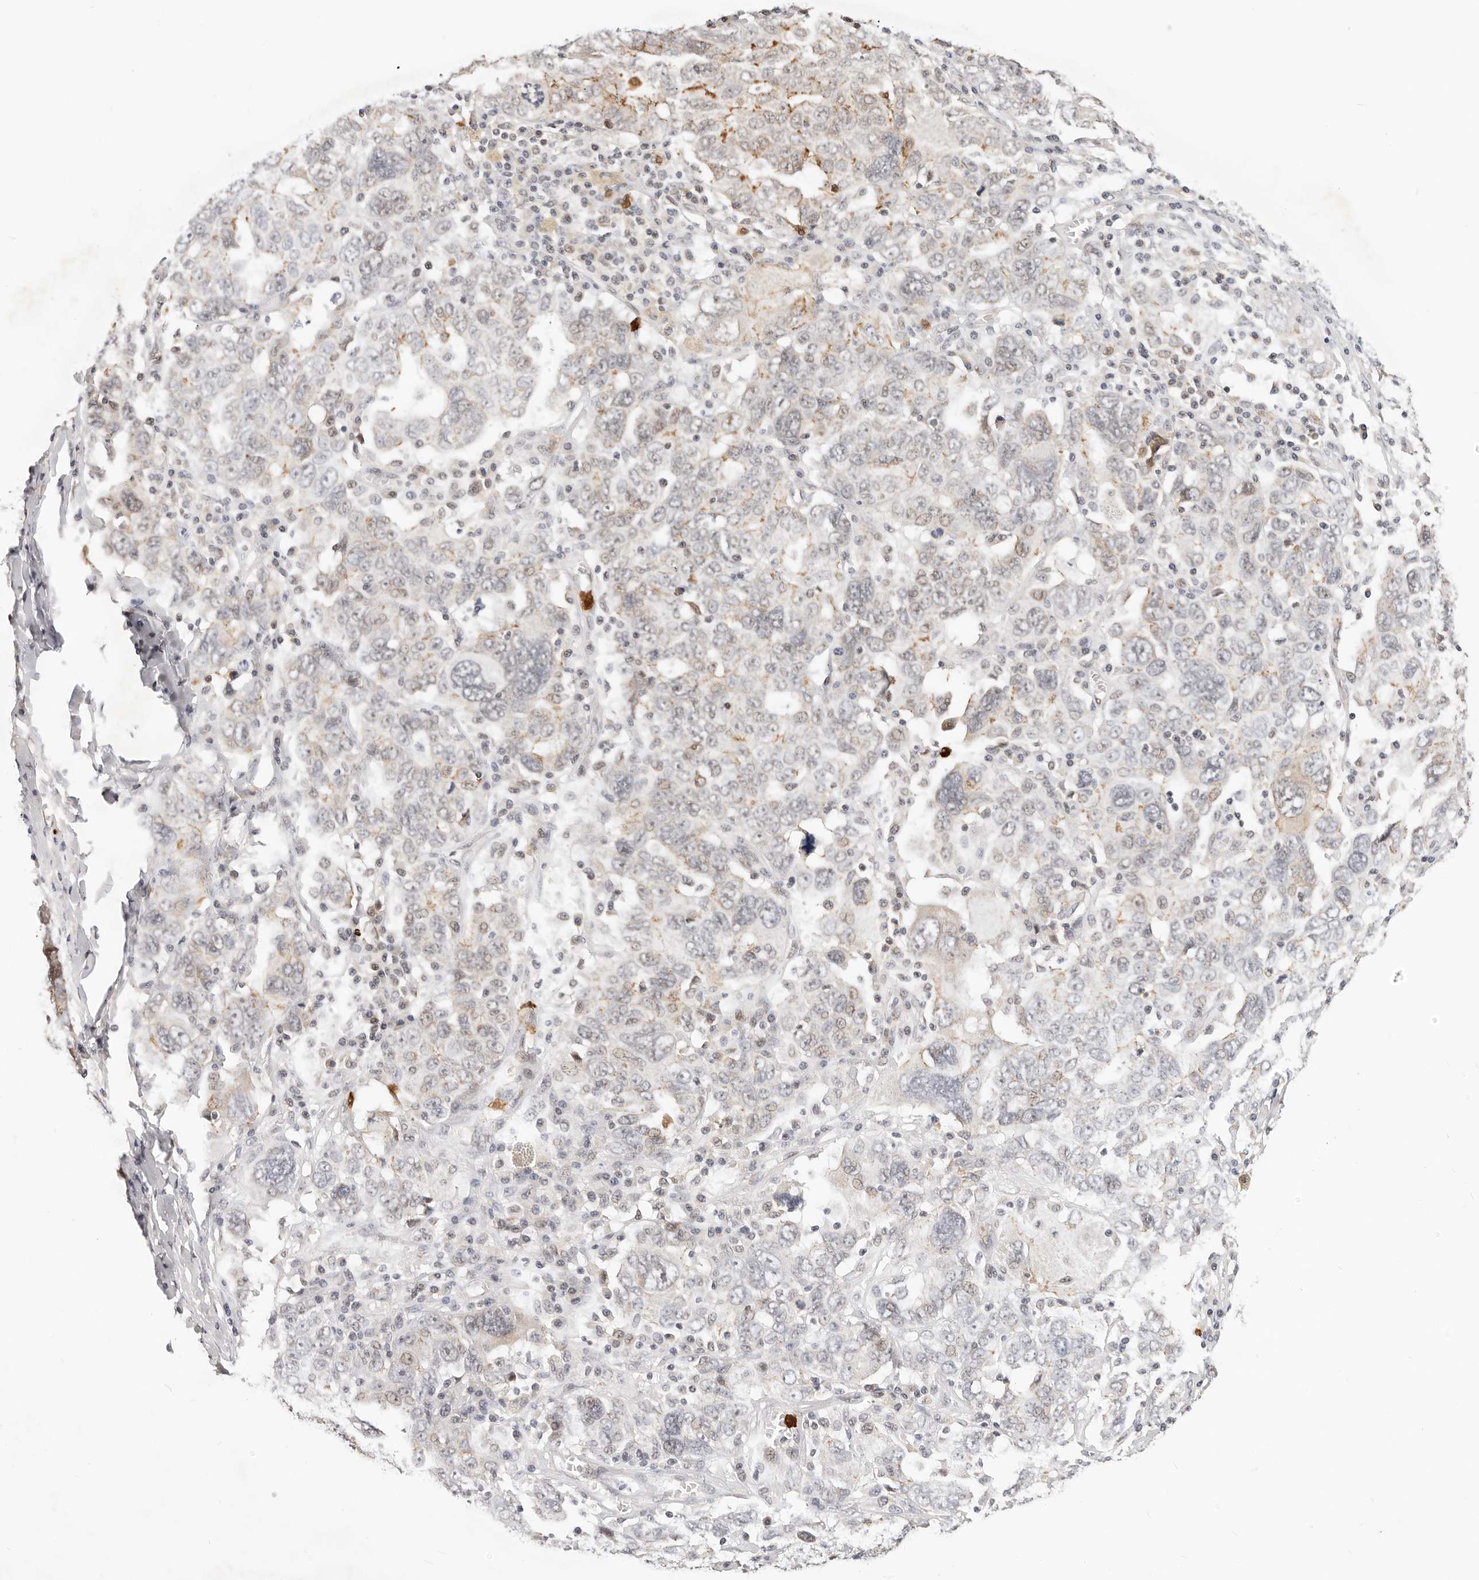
{"staining": {"intensity": "weak", "quantity": "25%-75%", "location": "cytoplasmic/membranous"}, "tissue": "ovarian cancer", "cell_type": "Tumor cells", "image_type": "cancer", "snomed": [{"axis": "morphology", "description": "Carcinoma, endometroid"}, {"axis": "topography", "description": "Ovary"}], "caption": "Immunohistochemistry (IHC) of human ovarian cancer (endometroid carcinoma) displays low levels of weak cytoplasmic/membranous staining in approximately 25%-75% of tumor cells. (DAB IHC, brown staining for protein, blue staining for nuclei).", "gene": "AFDN", "patient": {"sex": "female", "age": 62}}